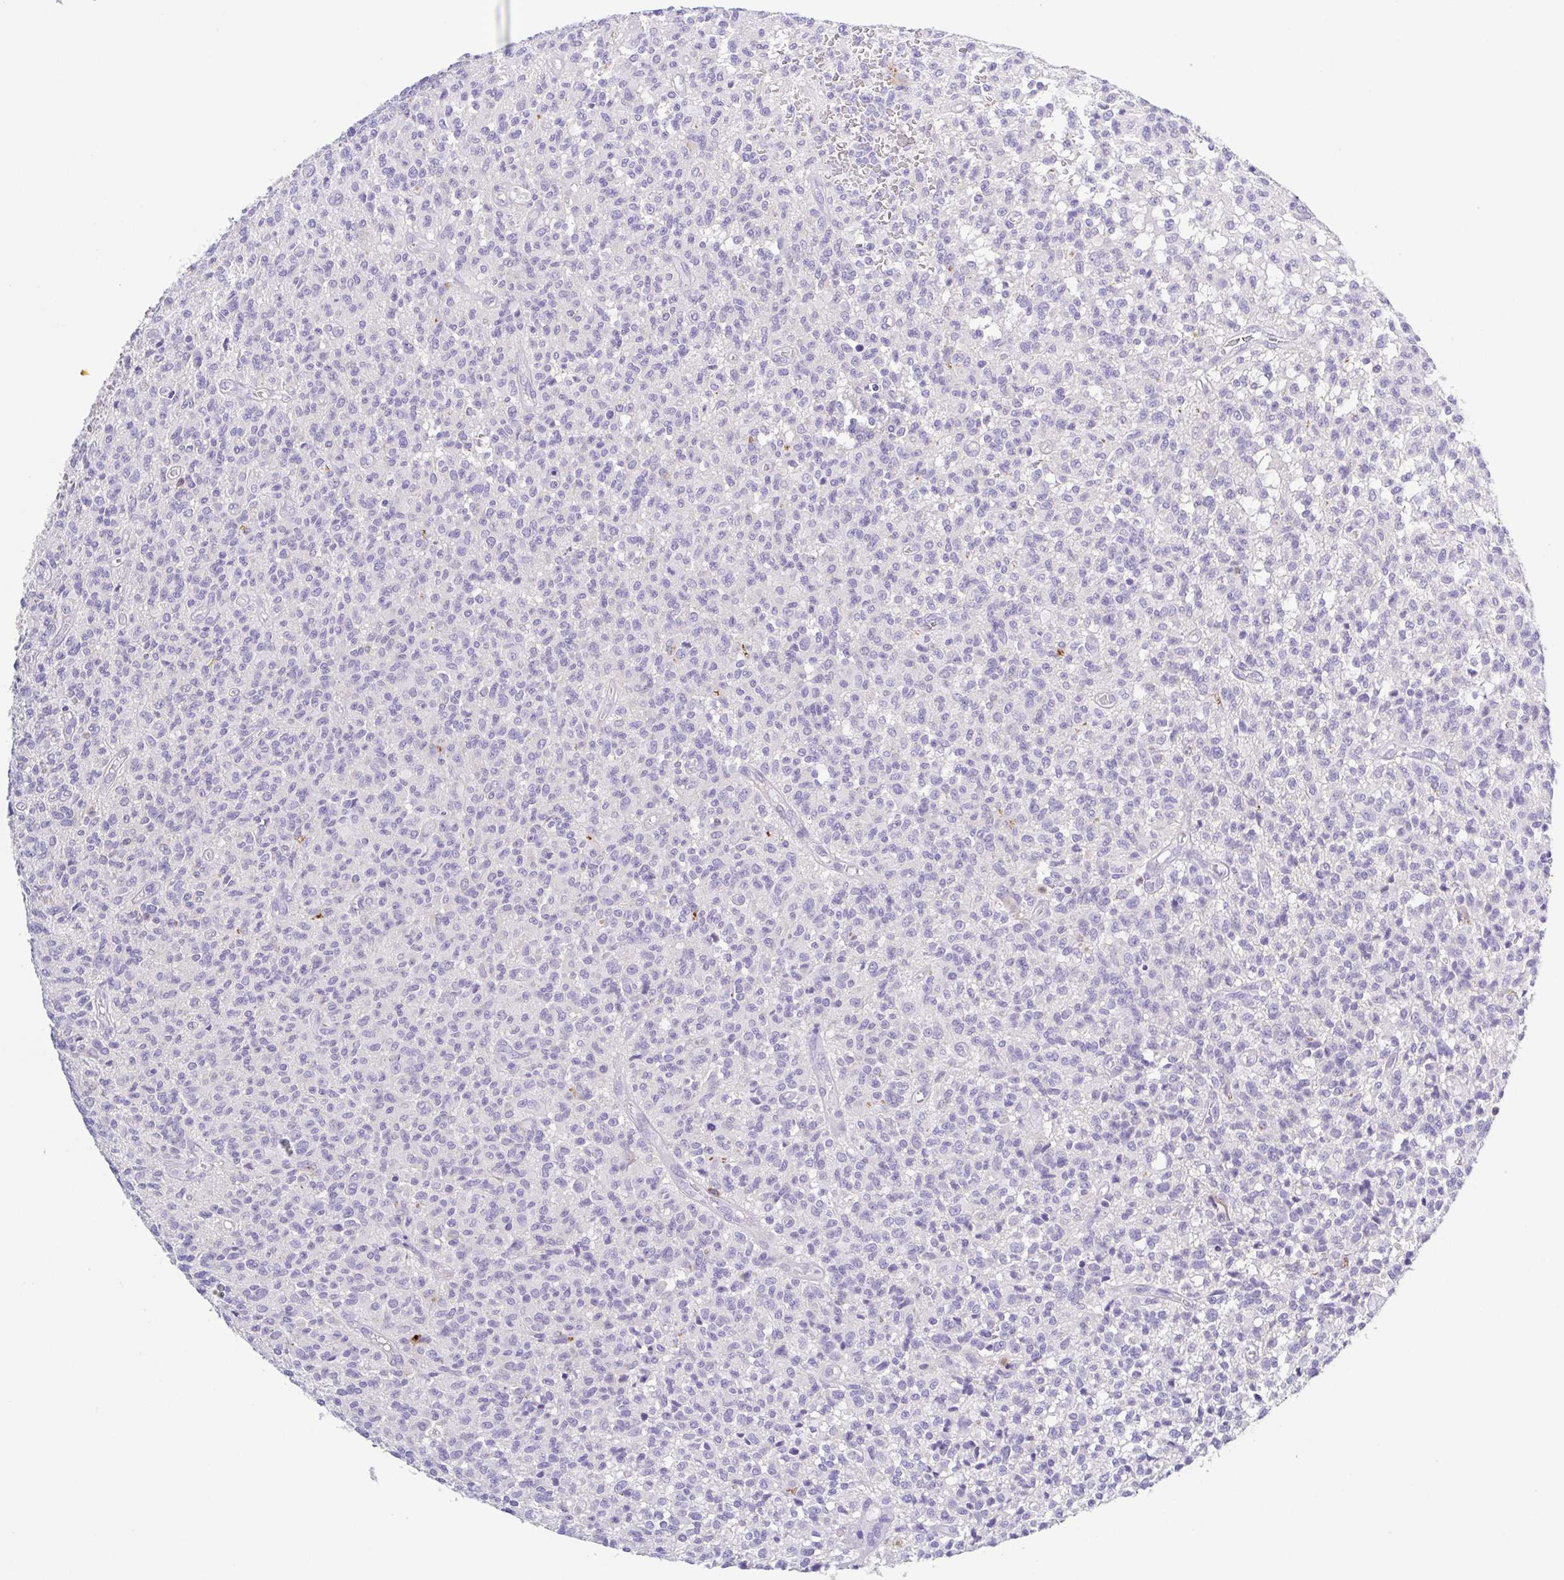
{"staining": {"intensity": "negative", "quantity": "none", "location": "none"}, "tissue": "glioma", "cell_type": "Tumor cells", "image_type": "cancer", "snomed": [{"axis": "morphology", "description": "Glioma, malignant, Low grade"}, {"axis": "topography", "description": "Brain"}], "caption": "Glioma was stained to show a protein in brown. There is no significant staining in tumor cells.", "gene": "PGLYRP1", "patient": {"sex": "male", "age": 64}}